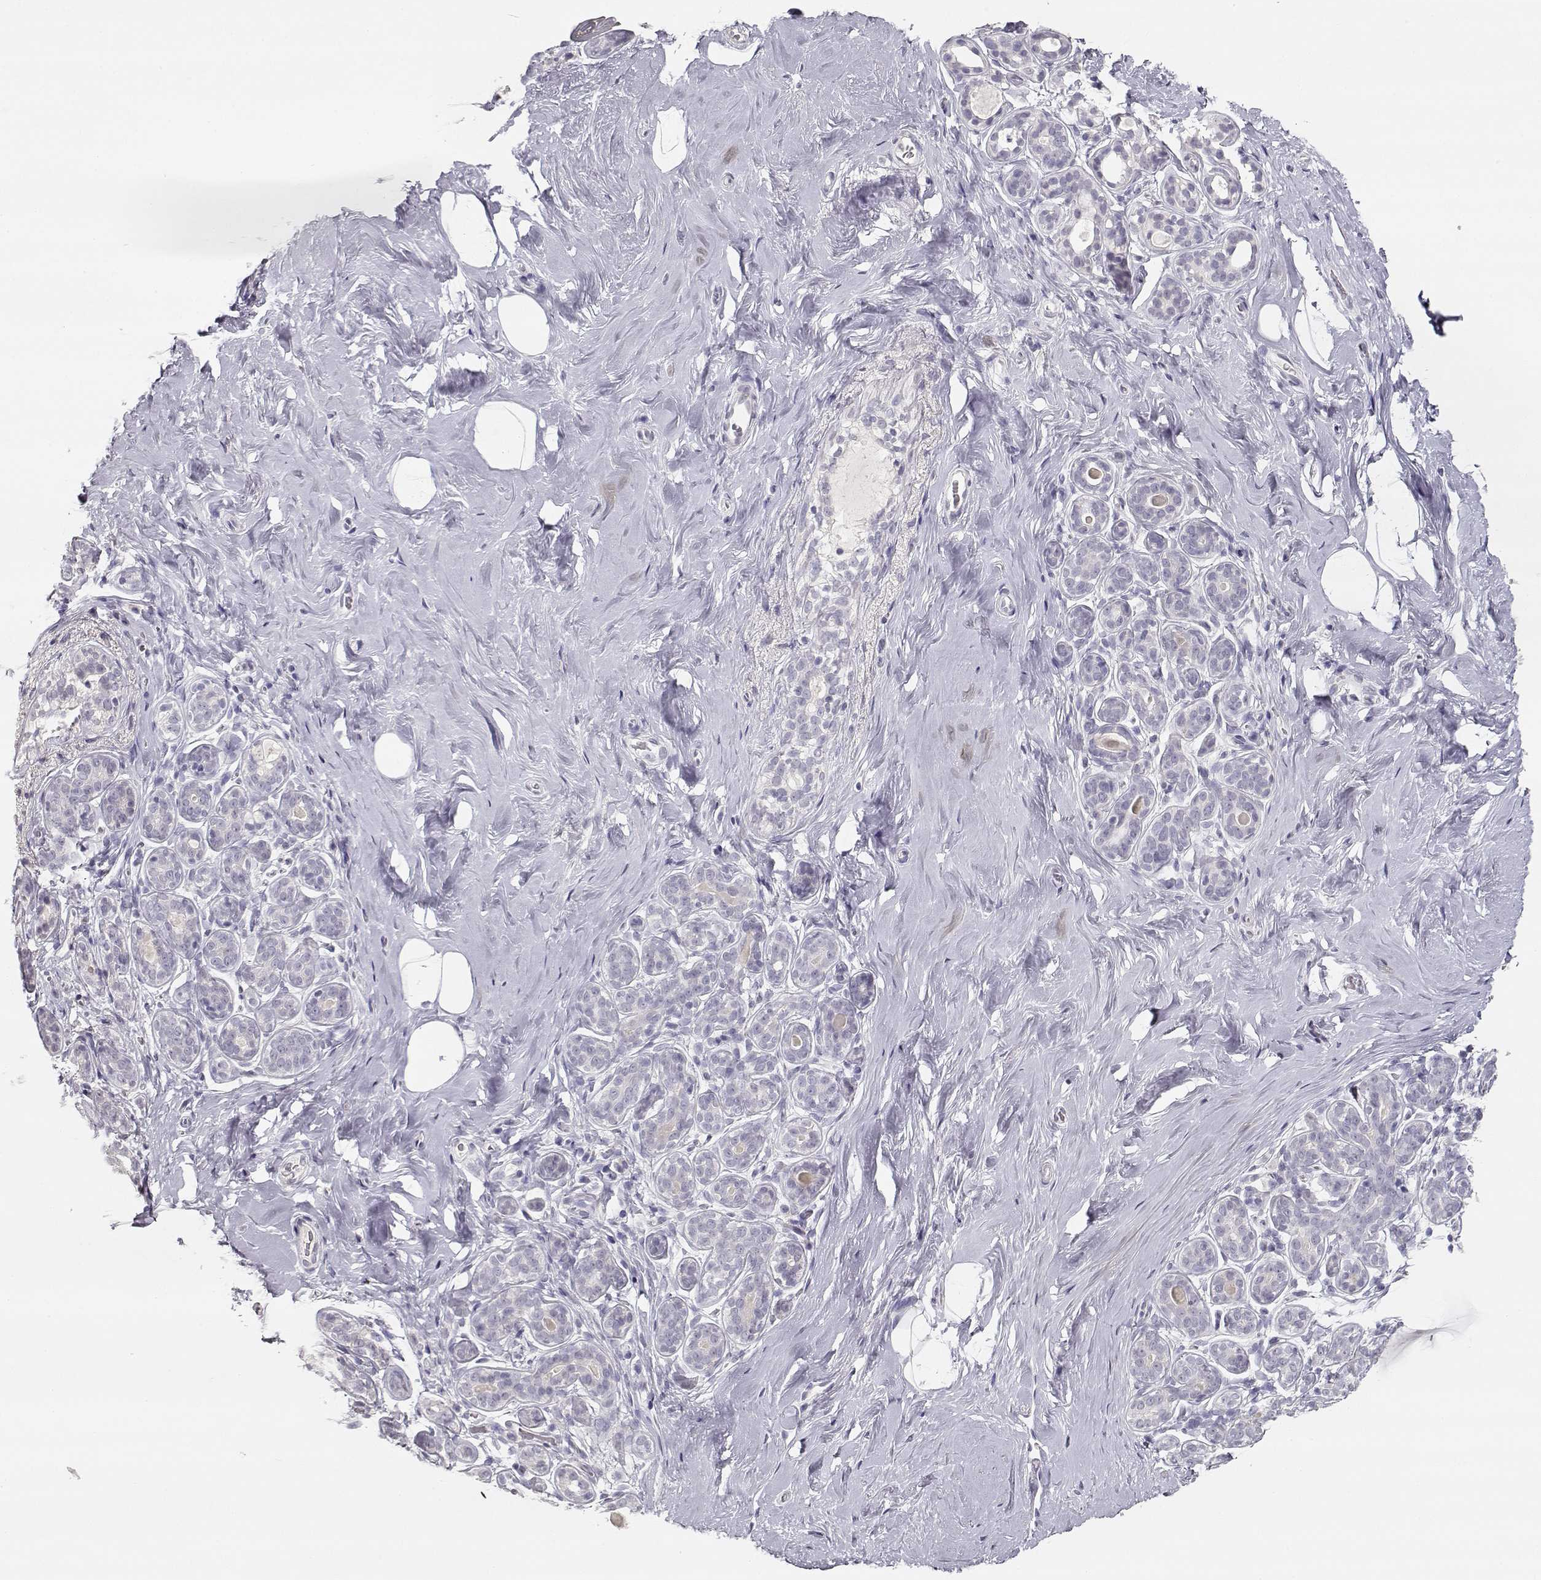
{"staining": {"intensity": "negative", "quantity": "none", "location": "none"}, "tissue": "breast", "cell_type": "Adipocytes", "image_type": "normal", "snomed": [{"axis": "morphology", "description": "Normal tissue, NOS"}, {"axis": "topography", "description": "Skin"}, {"axis": "topography", "description": "Breast"}], "caption": "Adipocytes are negative for brown protein staining in benign breast. (DAB immunohistochemistry (IHC) visualized using brightfield microscopy, high magnification).", "gene": "TKTL1", "patient": {"sex": "female", "age": 43}}